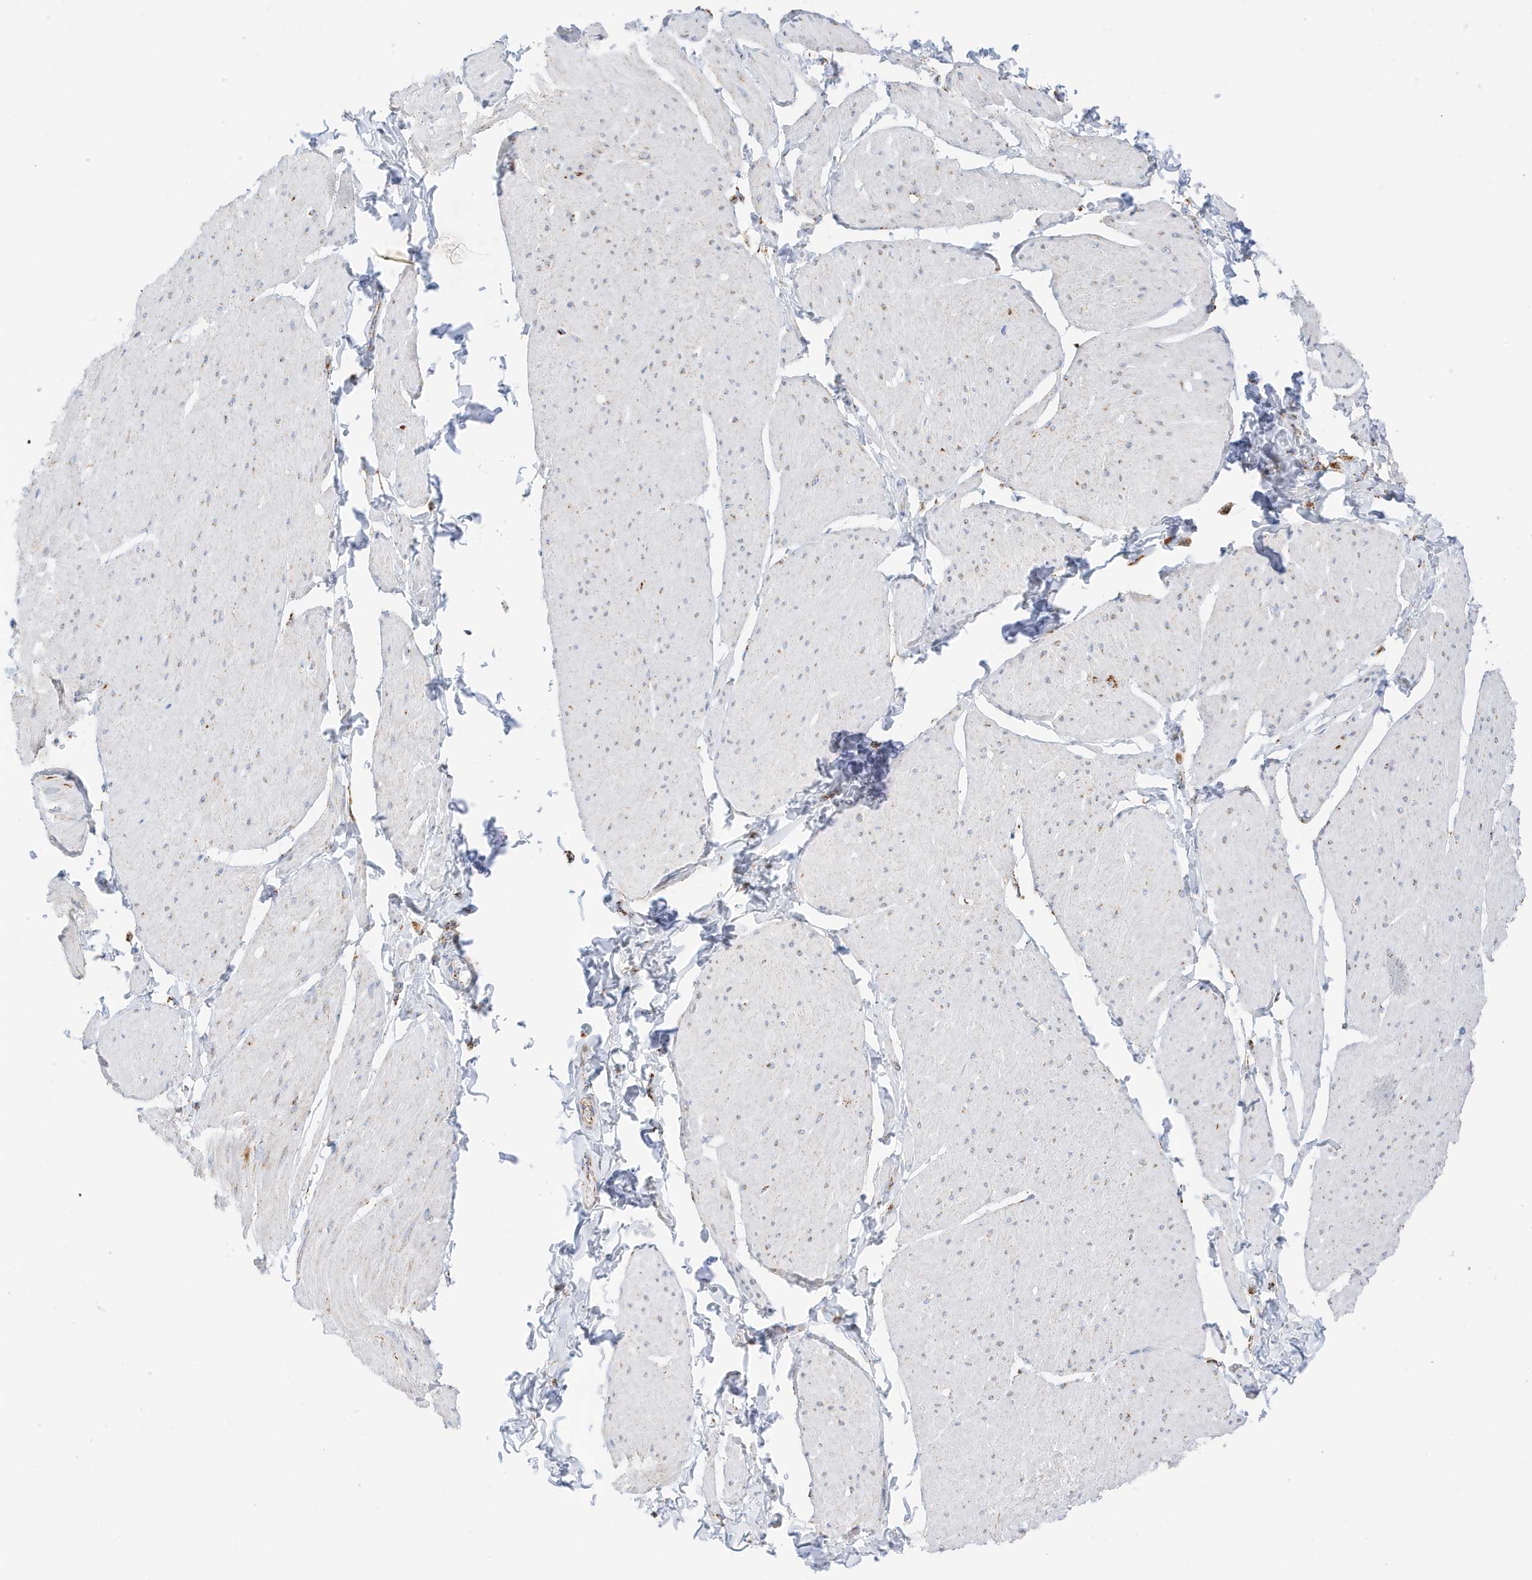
{"staining": {"intensity": "negative", "quantity": "none", "location": "none"}, "tissue": "smooth muscle", "cell_type": "Smooth muscle cells", "image_type": "normal", "snomed": [{"axis": "morphology", "description": "Urothelial carcinoma, High grade"}, {"axis": "topography", "description": "Urinary bladder"}], "caption": "Smooth muscle cells show no significant staining in benign smooth muscle. The staining was performed using DAB (3,3'-diaminobenzidine) to visualize the protein expression in brown, while the nuclei were stained in blue with hematoxylin (Magnification: 20x).", "gene": "CAPN13", "patient": {"sex": "male", "age": 46}}